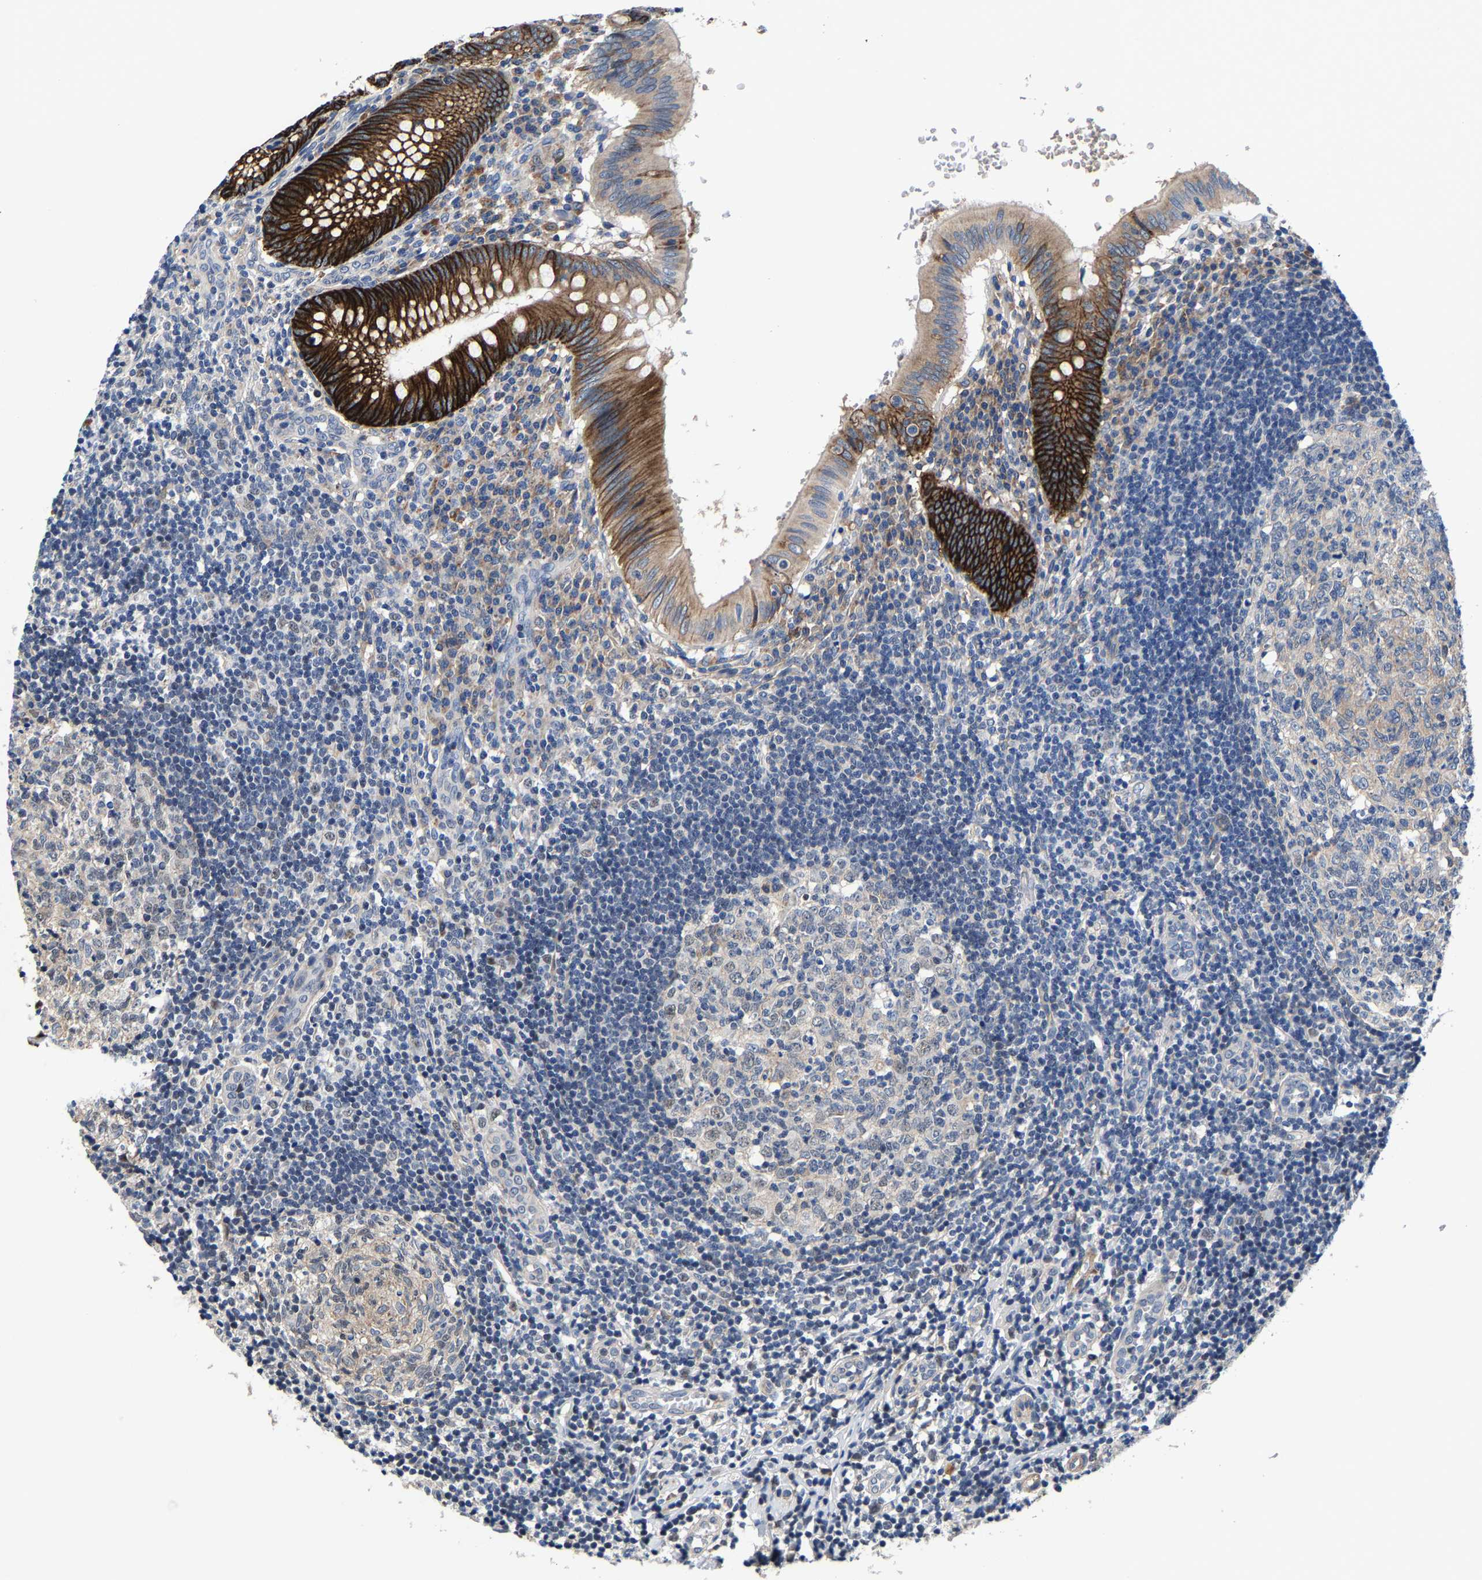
{"staining": {"intensity": "strong", "quantity": ">75%", "location": "cytoplasmic/membranous"}, "tissue": "appendix", "cell_type": "Glandular cells", "image_type": "normal", "snomed": [{"axis": "morphology", "description": "Normal tissue, NOS"}, {"axis": "topography", "description": "Appendix"}], "caption": "Protein expression by immunohistochemistry displays strong cytoplasmic/membranous positivity in approximately >75% of glandular cells in normal appendix.", "gene": "SLC12A2", "patient": {"sex": "male", "age": 8}}